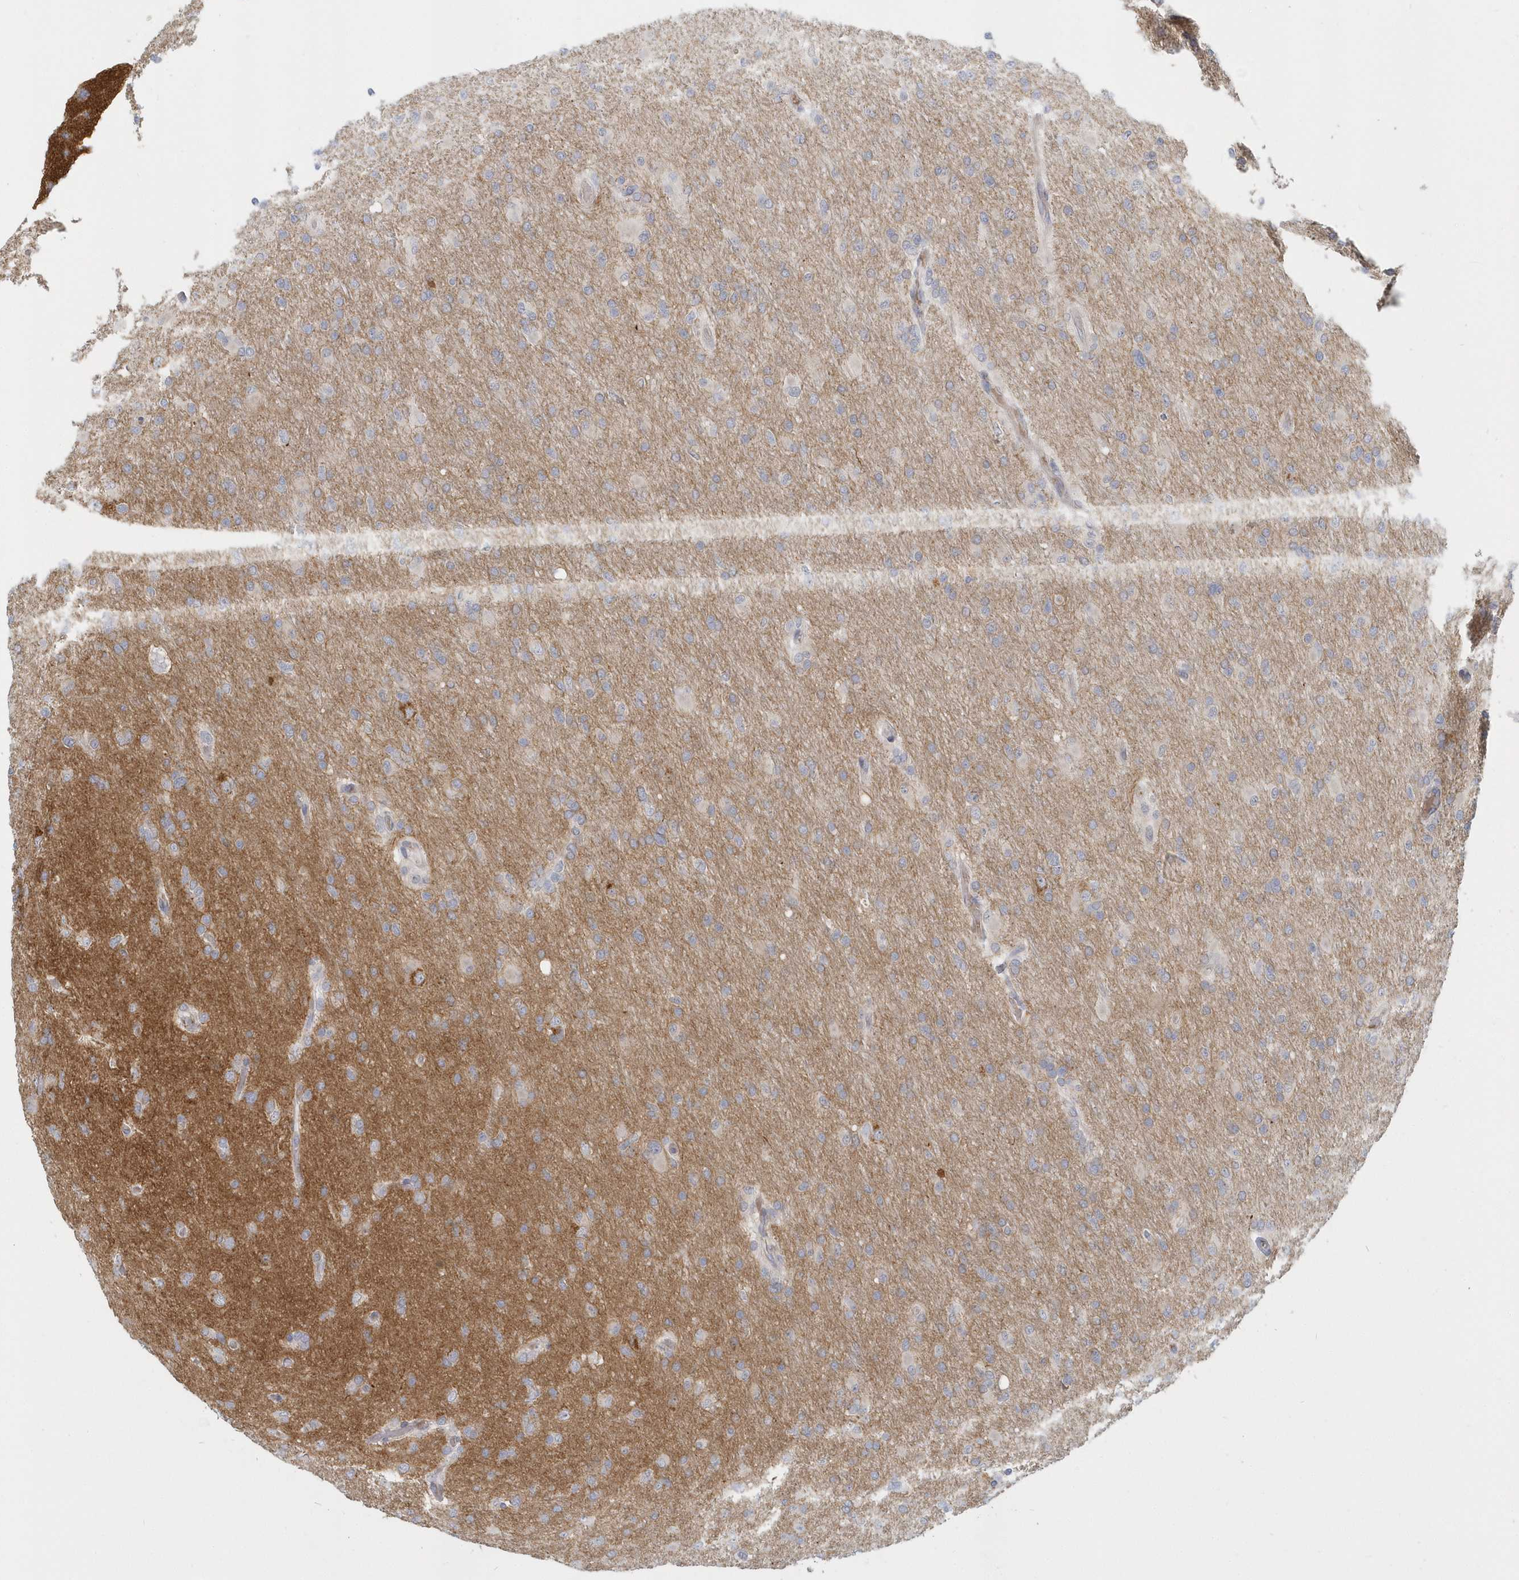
{"staining": {"intensity": "weak", "quantity": "25%-75%", "location": "cytoplasmic/membranous"}, "tissue": "glioma", "cell_type": "Tumor cells", "image_type": "cancer", "snomed": [{"axis": "morphology", "description": "Glioma, malignant, High grade"}, {"axis": "topography", "description": "Cerebral cortex"}], "caption": "There is low levels of weak cytoplasmic/membranous positivity in tumor cells of malignant glioma (high-grade), as demonstrated by immunohistochemical staining (brown color).", "gene": "NAPB", "patient": {"sex": "female", "age": 36}}